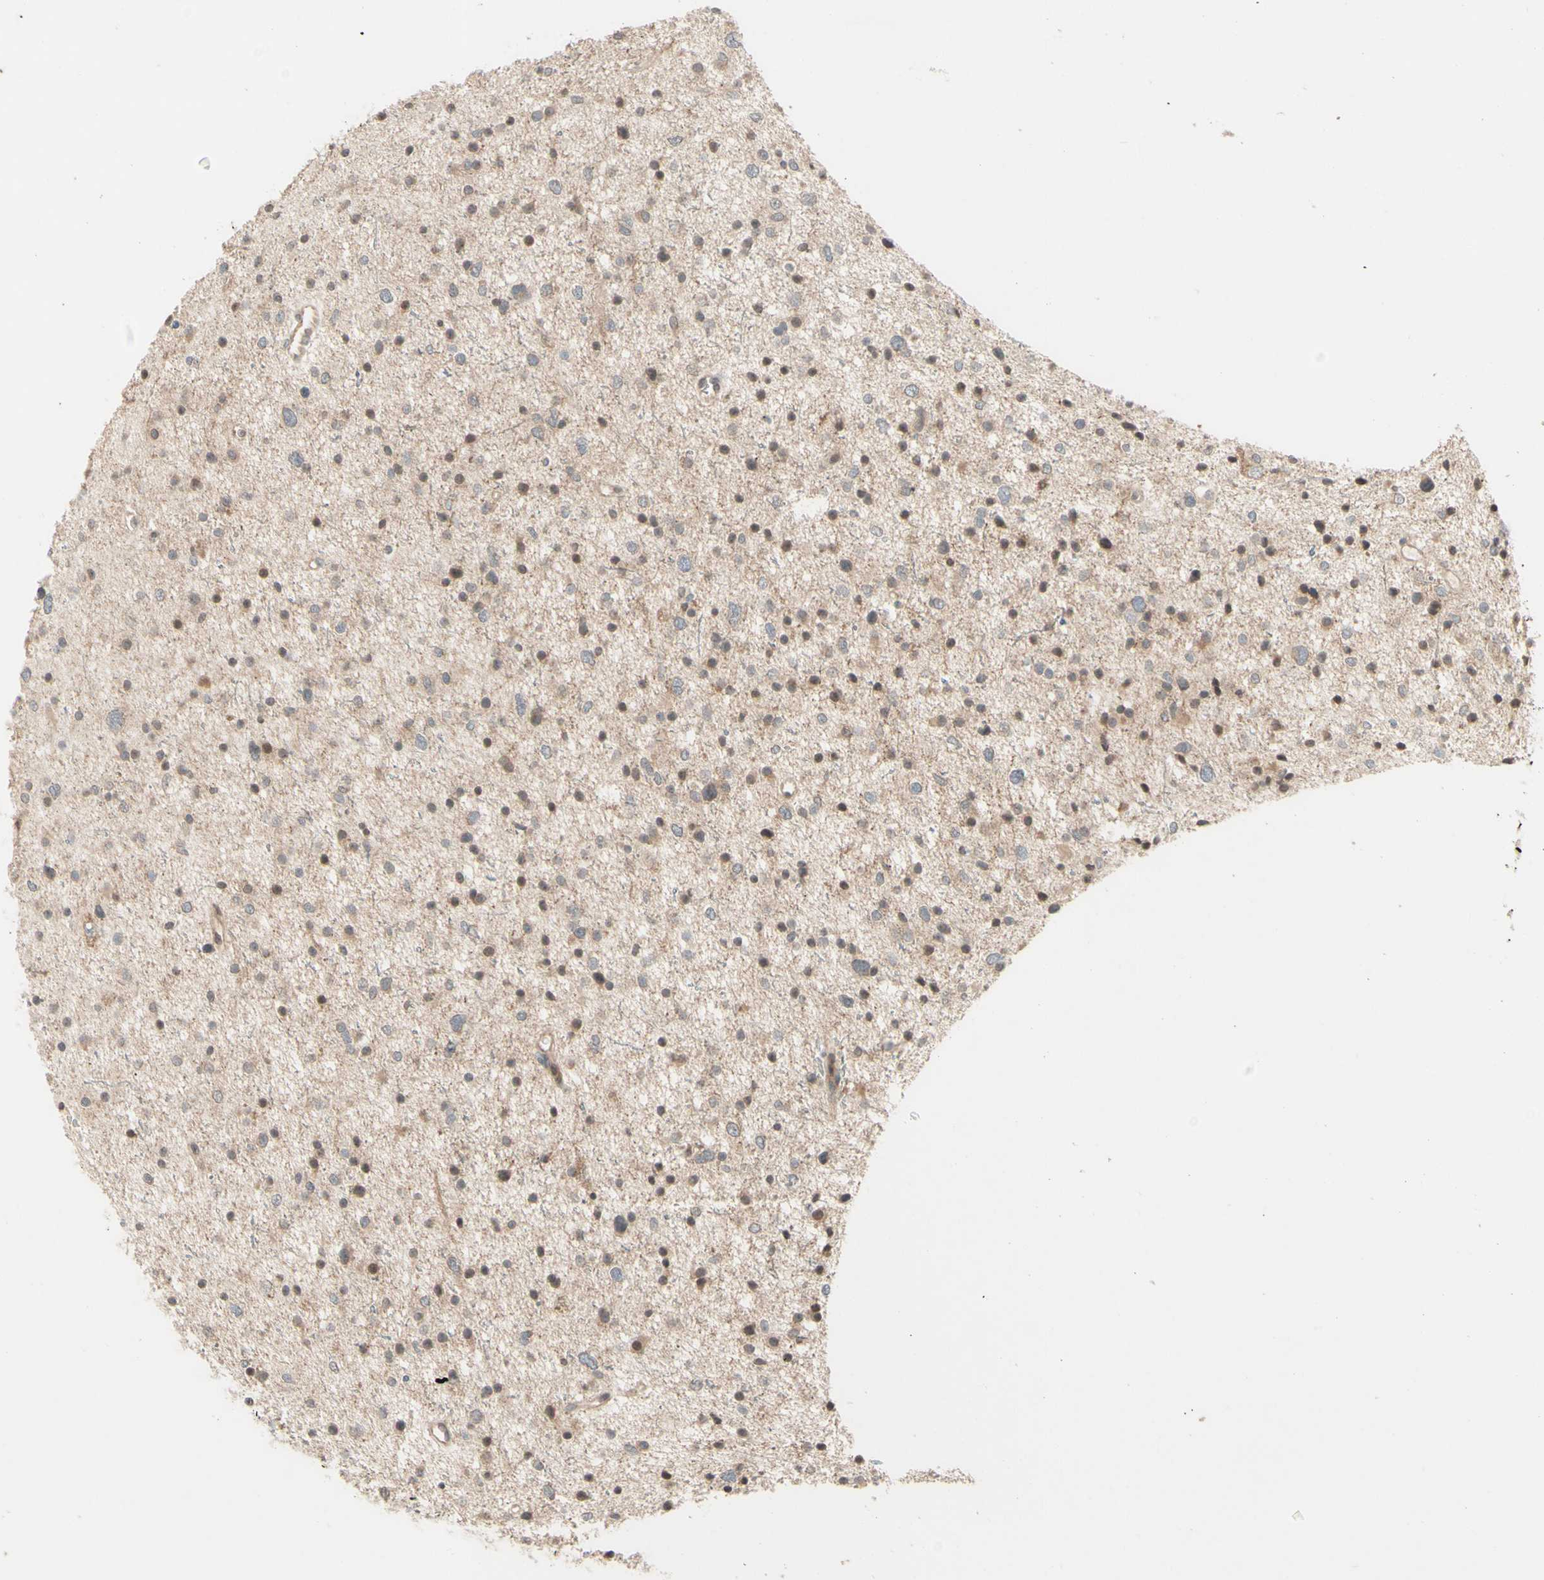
{"staining": {"intensity": "weak", "quantity": "25%-75%", "location": "cytoplasmic/membranous"}, "tissue": "glioma", "cell_type": "Tumor cells", "image_type": "cancer", "snomed": [{"axis": "morphology", "description": "Glioma, malignant, Low grade"}, {"axis": "topography", "description": "Brain"}], "caption": "IHC (DAB (3,3'-diaminobenzidine)) staining of malignant glioma (low-grade) exhibits weak cytoplasmic/membranous protein positivity in approximately 25%-75% of tumor cells.", "gene": "ZW10", "patient": {"sex": "female", "age": 37}}